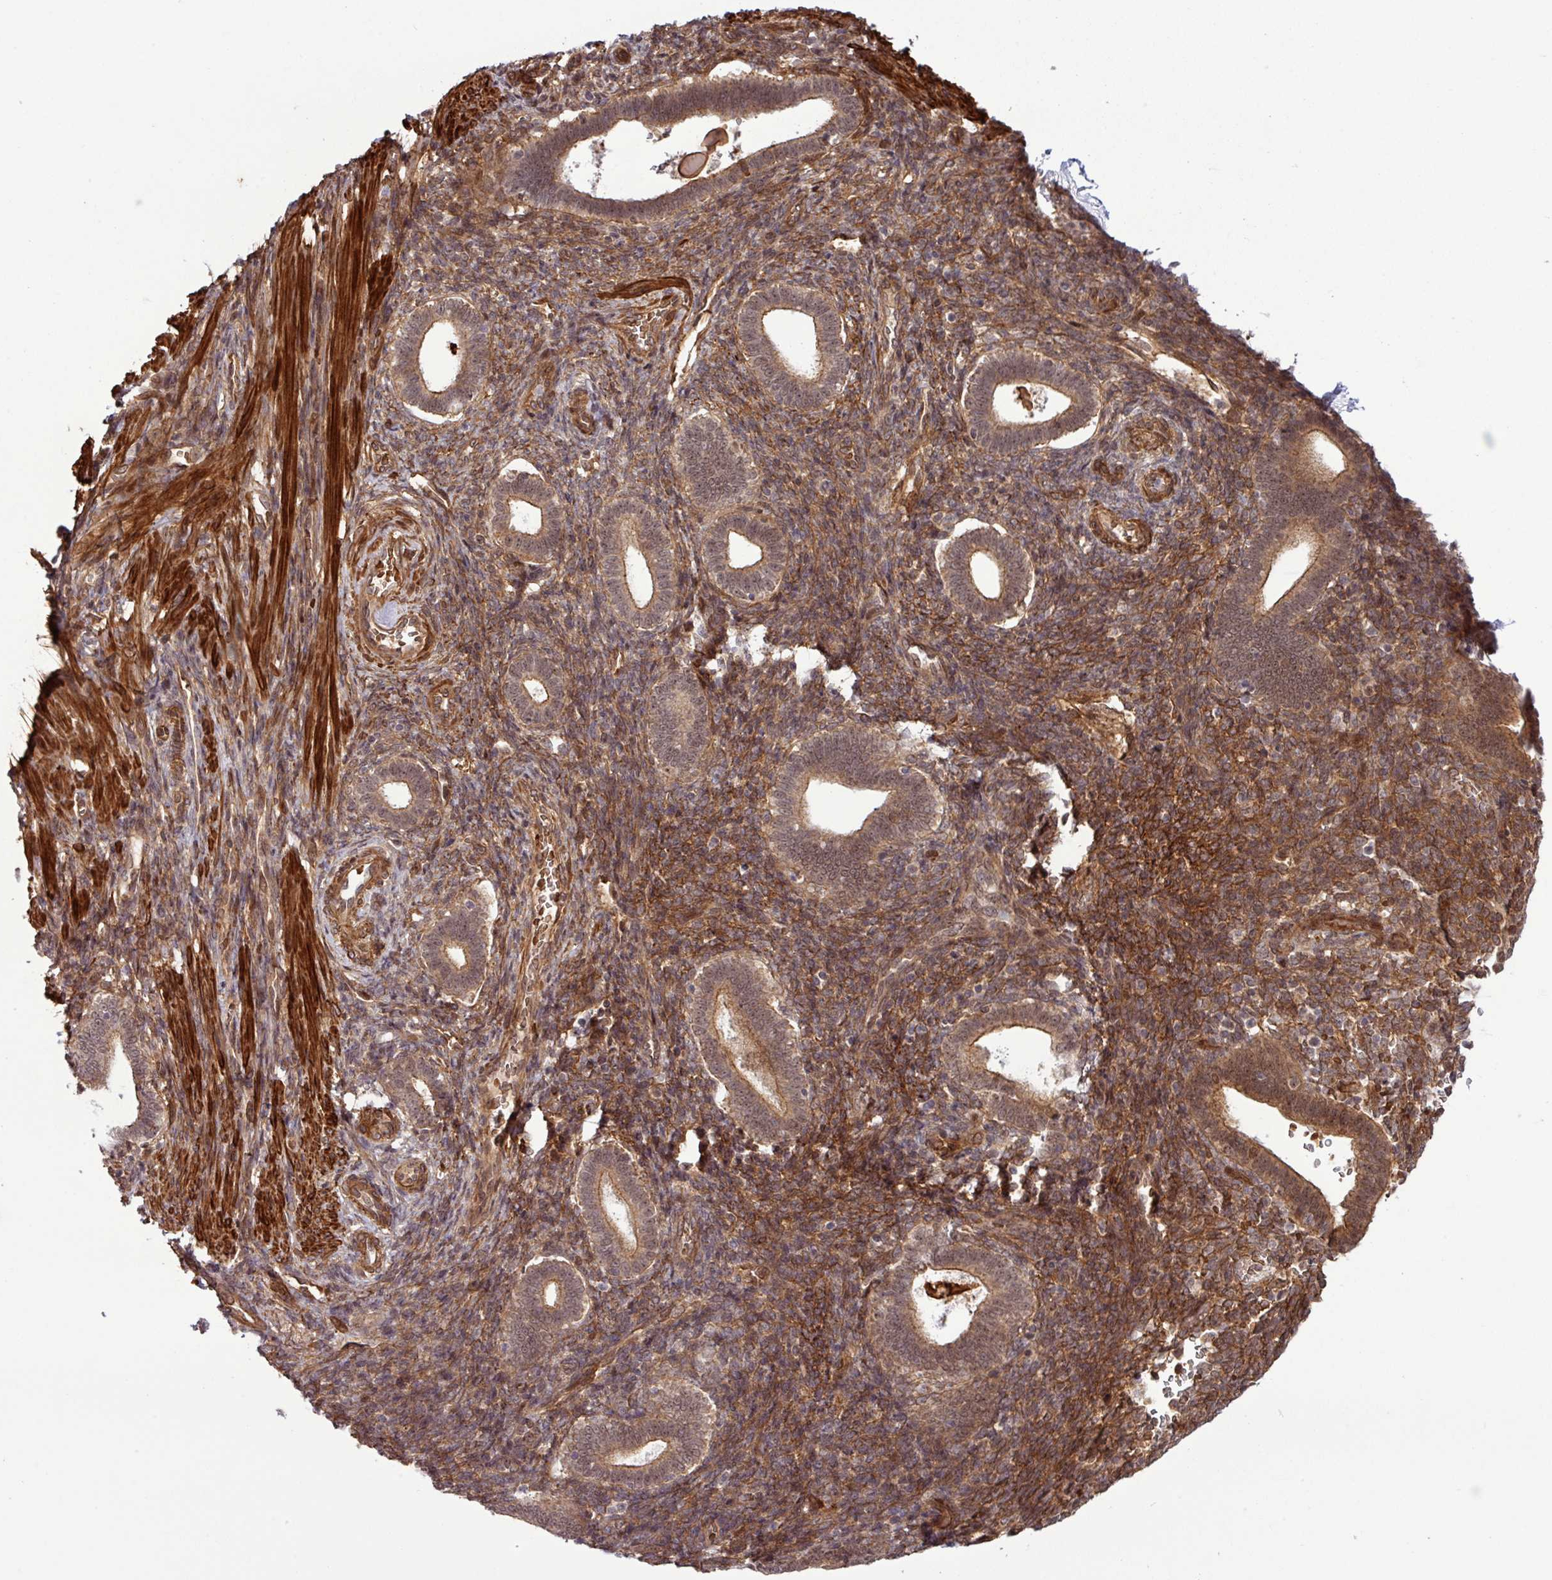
{"staining": {"intensity": "moderate", "quantity": "25%-75%", "location": "cytoplasmic/membranous"}, "tissue": "endometrium", "cell_type": "Cells in endometrial stroma", "image_type": "normal", "snomed": [{"axis": "morphology", "description": "Normal tissue, NOS"}, {"axis": "topography", "description": "Endometrium"}], "caption": "This is a micrograph of immunohistochemistry staining of unremarkable endometrium, which shows moderate expression in the cytoplasmic/membranous of cells in endometrial stroma.", "gene": "C7orf50", "patient": {"sex": "female", "age": 34}}